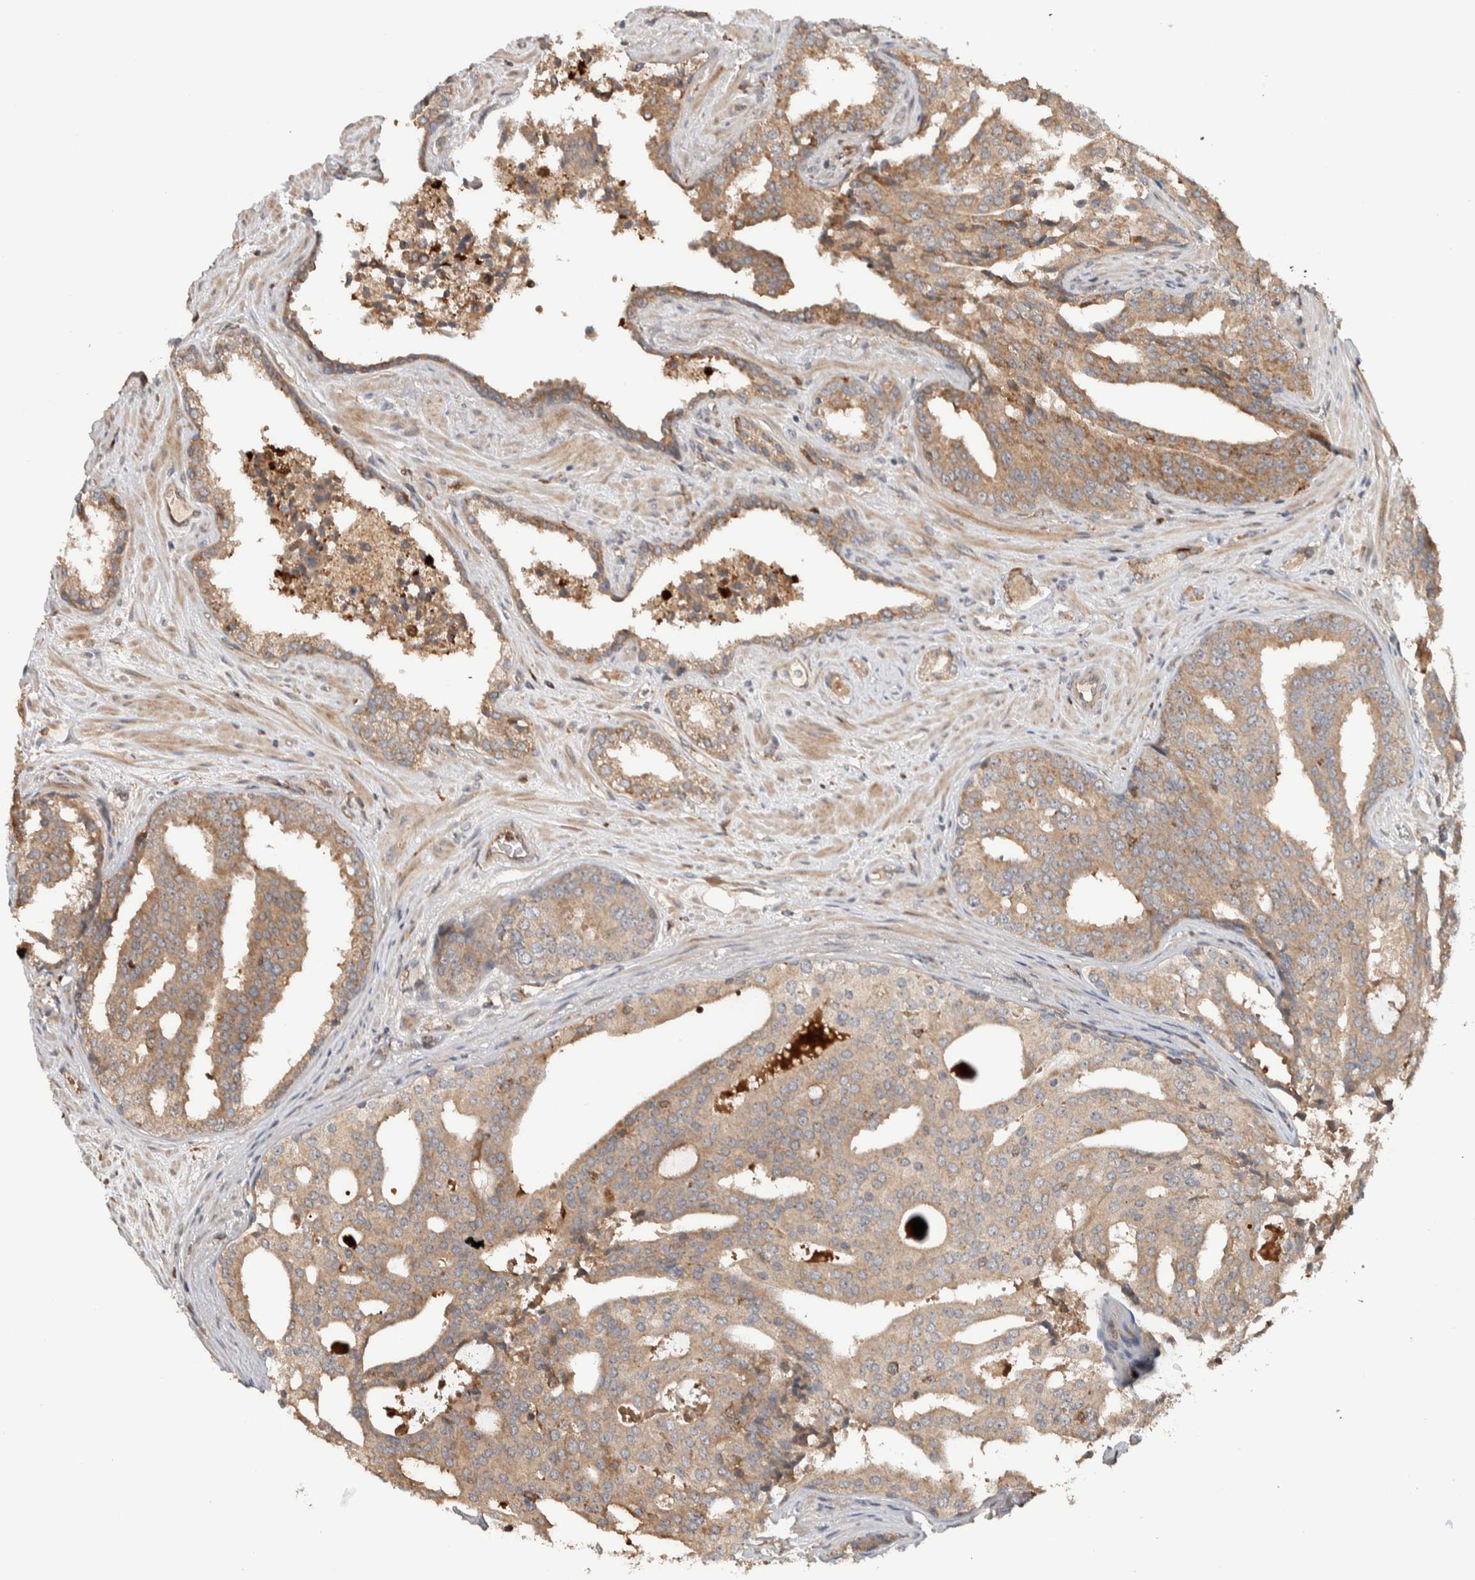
{"staining": {"intensity": "moderate", "quantity": ">75%", "location": "cytoplasmic/membranous"}, "tissue": "prostate cancer", "cell_type": "Tumor cells", "image_type": "cancer", "snomed": [{"axis": "morphology", "description": "Adenocarcinoma, High grade"}, {"axis": "topography", "description": "Prostate"}], "caption": "Prostate cancer (high-grade adenocarcinoma) was stained to show a protein in brown. There is medium levels of moderate cytoplasmic/membranous expression in approximately >75% of tumor cells. The staining is performed using DAB (3,3'-diaminobenzidine) brown chromogen to label protein expression. The nuclei are counter-stained blue using hematoxylin.", "gene": "VPS53", "patient": {"sex": "male", "age": 71}}